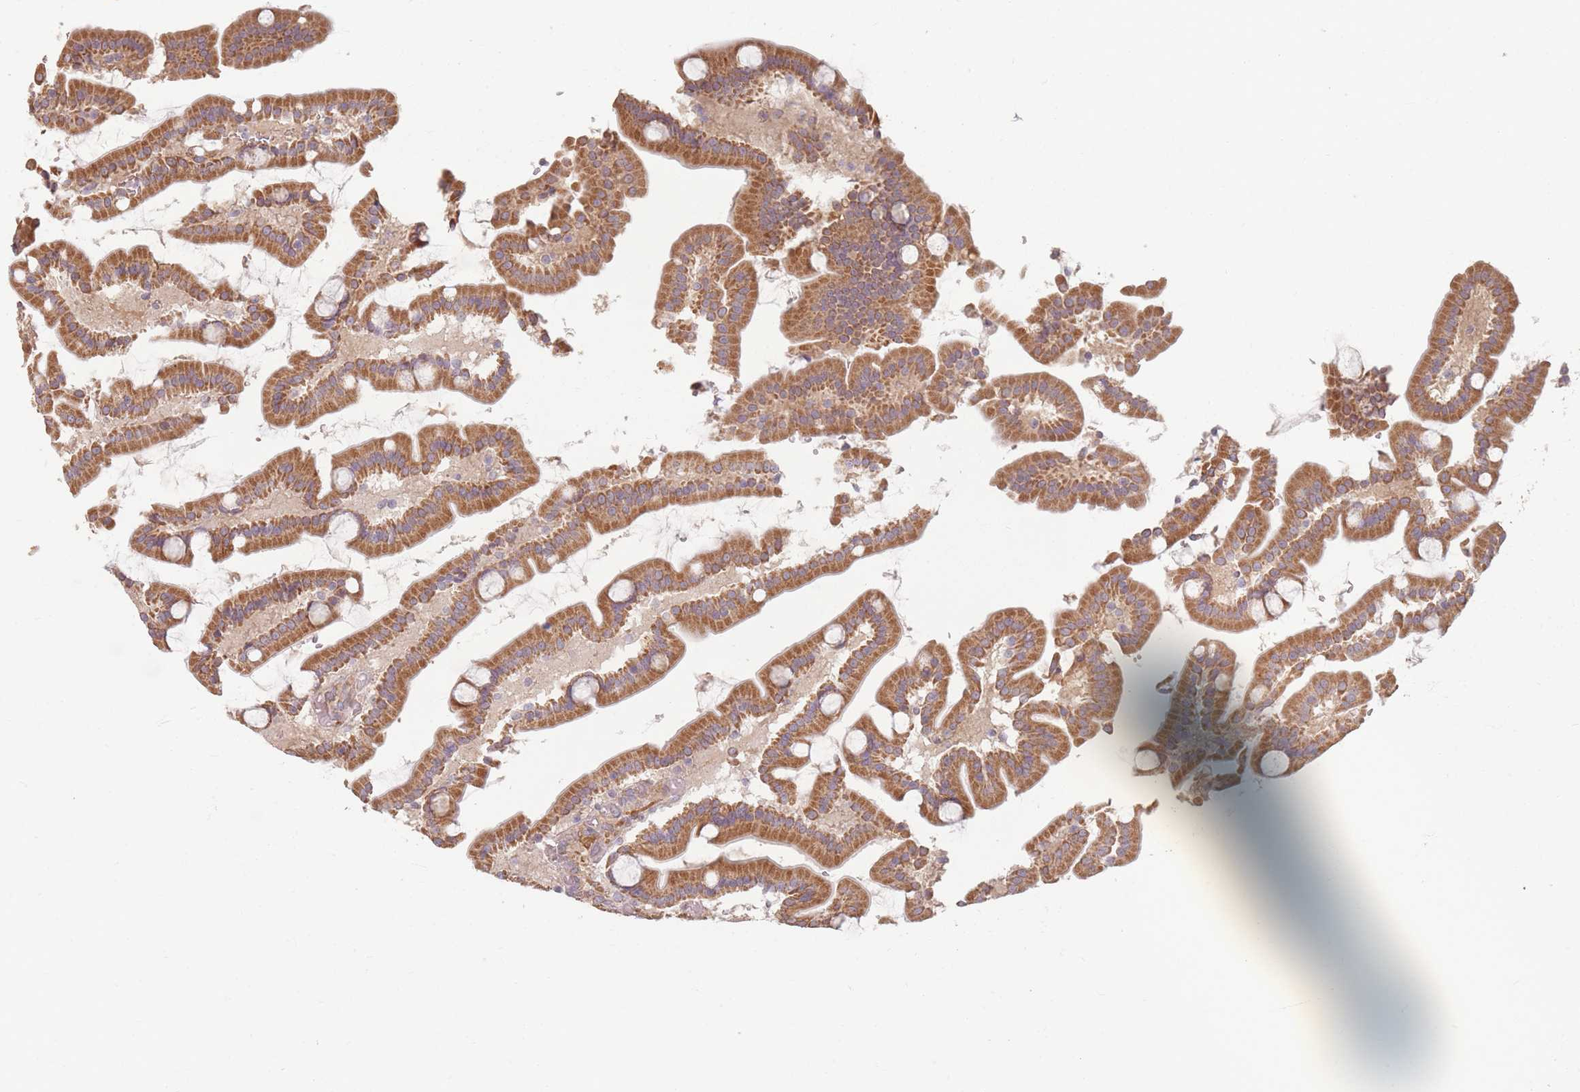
{"staining": {"intensity": "strong", "quantity": ">75%", "location": "cytoplasmic/membranous"}, "tissue": "duodenum", "cell_type": "Glandular cells", "image_type": "normal", "snomed": [{"axis": "morphology", "description": "Normal tissue, NOS"}, {"axis": "topography", "description": "Duodenum"}], "caption": "Protein staining exhibits strong cytoplasmic/membranous staining in approximately >75% of glandular cells in benign duodenum. The staining was performed using DAB to visualize the protein expression in brown, while the nuclei were stained in blue with hematoxylin (Magnification: 20x).", "gene": "MRPS6", "patient": {"sex": "male", "age": 55}}